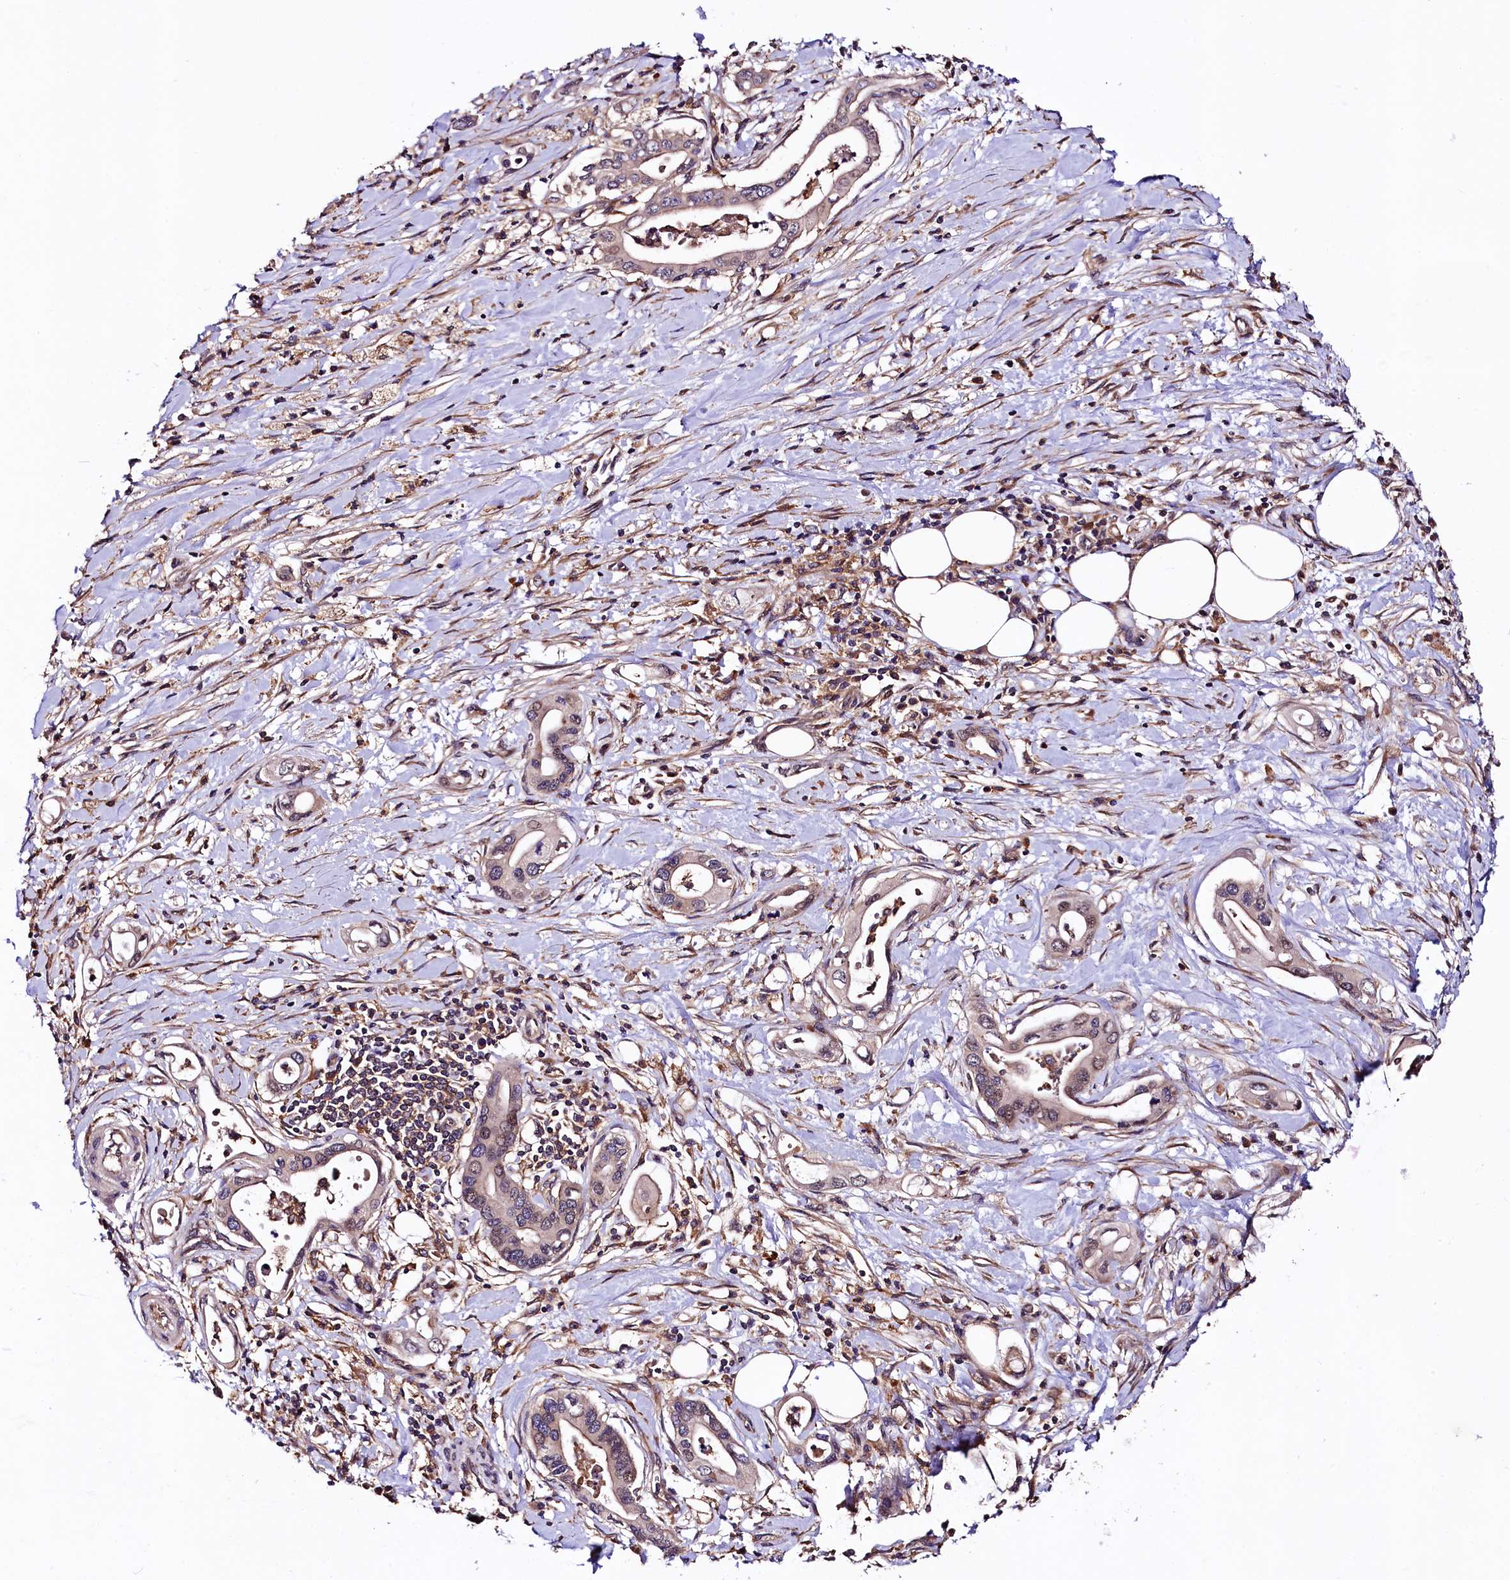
{"staining": {"intensity": "moderate", "quantity": "<25%", "location": "cytoplasmic/membranous,nuclear"}, "tissue": "pancreatic cancer", "cell_type": "Tumor cells", "image_type": "cancer", "snomed": [{"axis": "morphology", "description": "Adenocarcinoma, NOS"}, {"axis": "topography", "description": "Pancreas"}], "caption": "Immunohistochemistry (IHC) staining of pancreatic cancer (adenocarcinoma), which exhibits low levels of moderate cytoplasmic/membranous and nuclear expression in about <25% of tumor cells indicating moderate cytoplasmic/membranous and nuclear protein staining. The staining was performed using DAB (3,3'-diaminobenzidine) (brown) for protein detection and nuclei were counterstained in hematoxylin (blue).", "gene": "VPS35", "patient": {"sex": "female", "age": 77}}